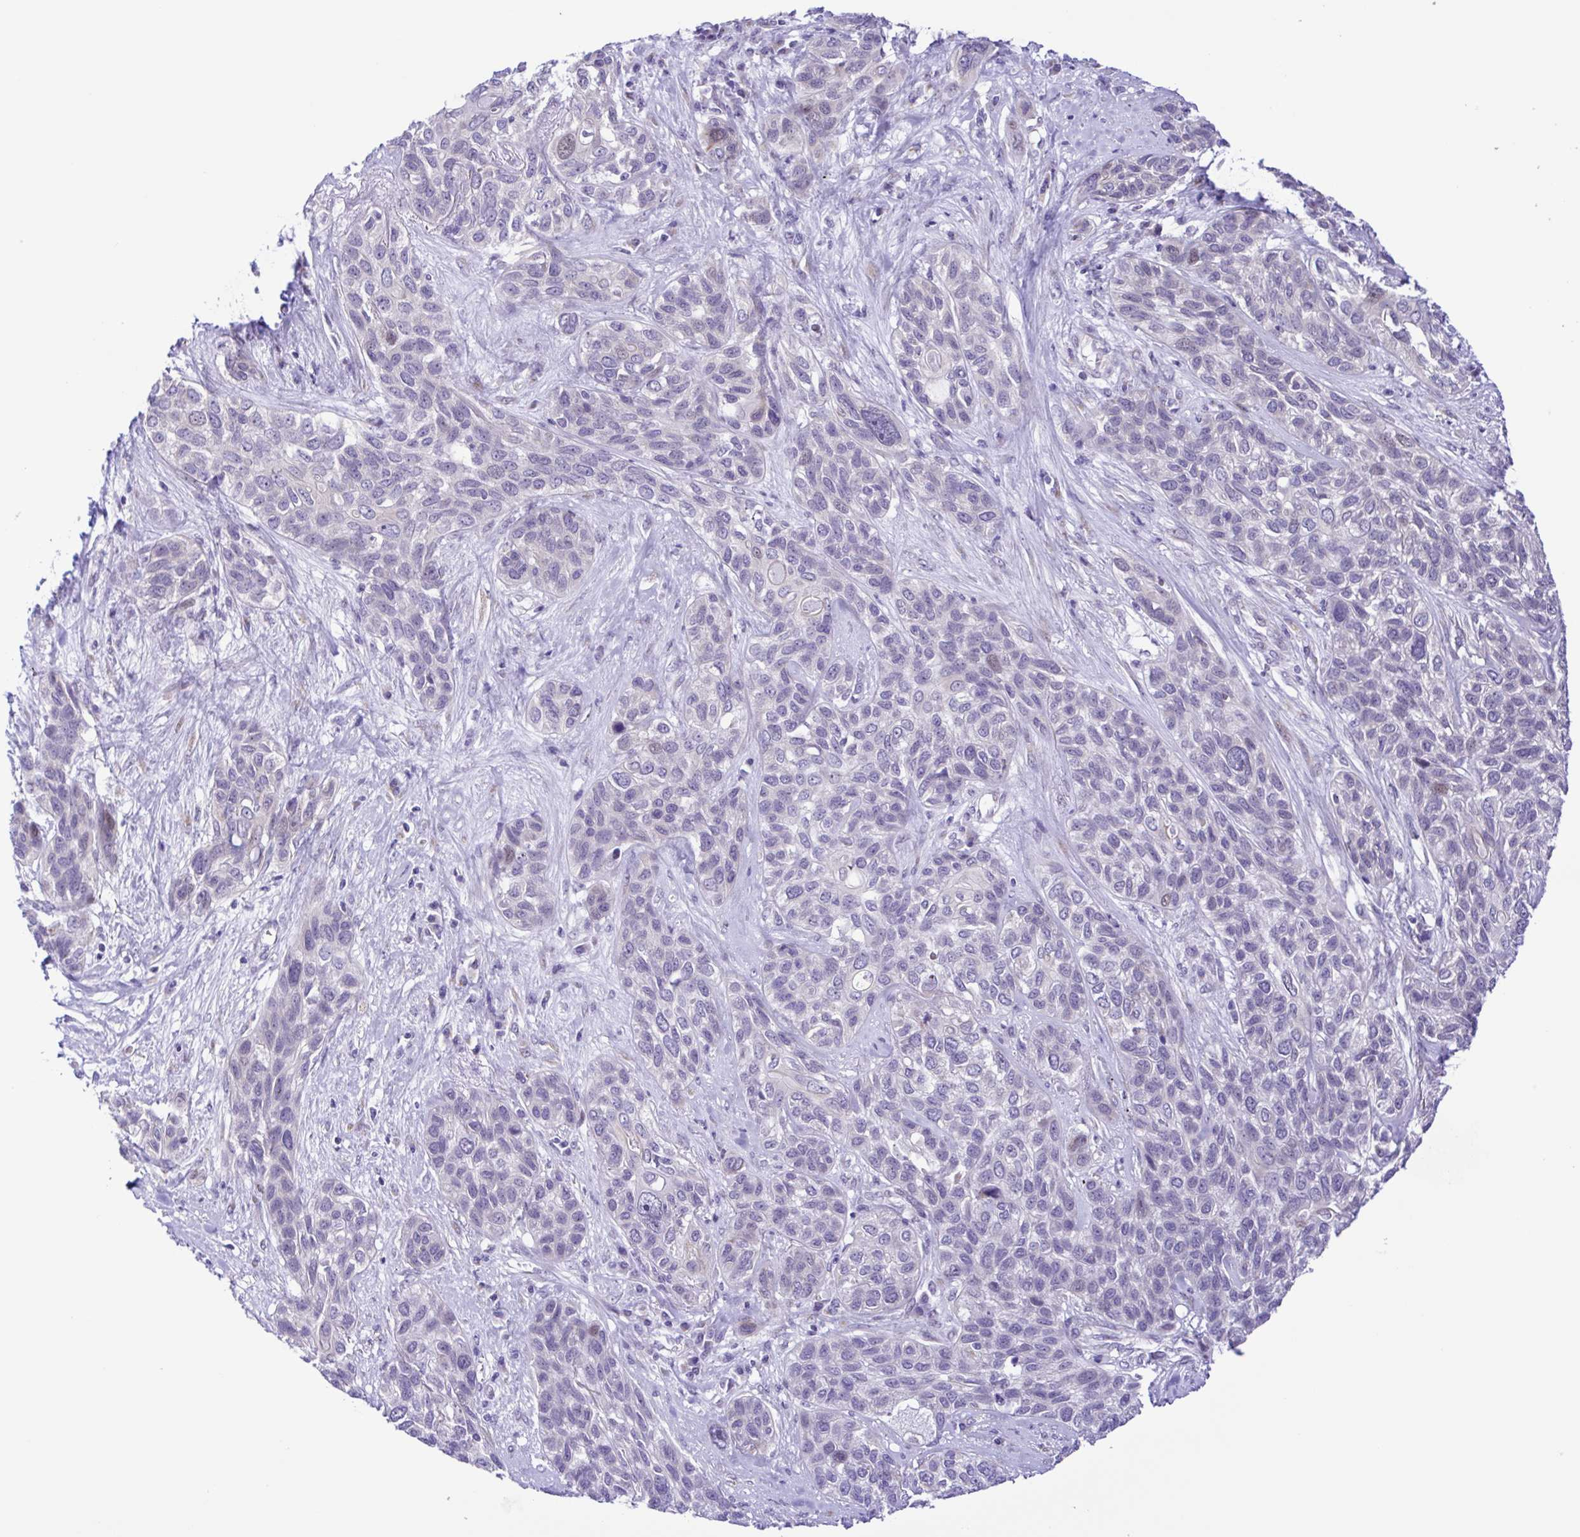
{"staining": {"intensity": "negative", "quantity": "none", "location": "none"}, "tissue": "lung cancer", "cell_type": "Tumor cells", "image_type": "cancer", "snomed": [{"axis": "morphology", "description": "Squamous cell carcinoma, NOS"}, {"axis": "topography", "description": "Lung"}], "caption": "DAB immunohistochemical staining of human squamous cell carcinoma (lung) shows no significant positivity in tumor cells. Nuclei are stained in blue.", "gene": "TGM3", "patient": {"sex": "female", "age": 70}}